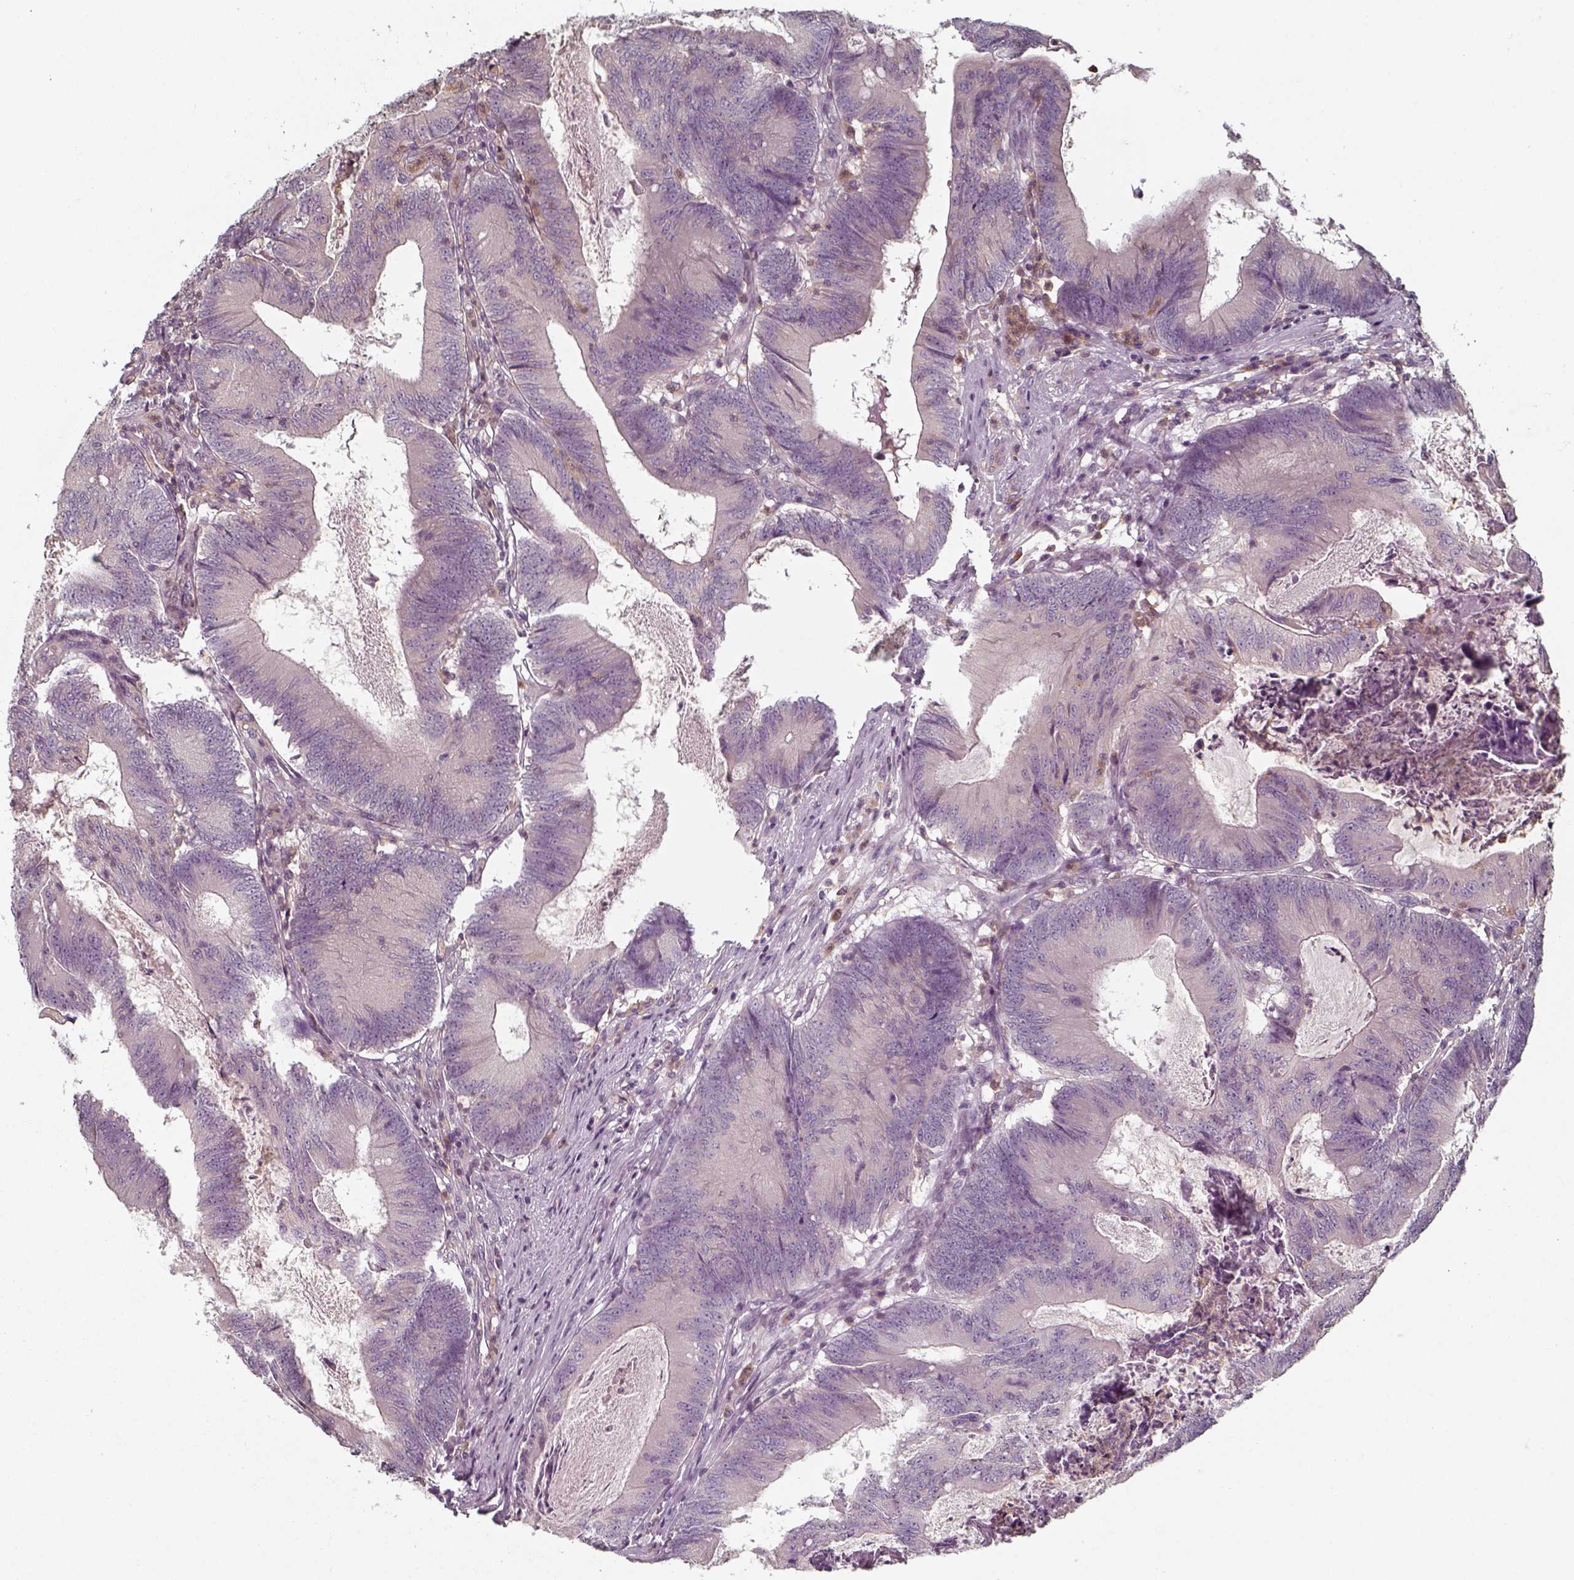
{"staining": {"intensity": "negative", "quantity": "none", "location": "none"}, "tissue": "colorectal cancer", "cell_type": "Tumor cells", "image_type": "cancer", "snomed": [{"axis": "morphology", "description": "Adenocarcinoma, NOS"}, {"axis": "topography", "description": "Colon"}], "caption": "Tumor cells are negative for protein expression in human colorectal cancer (adenocarcinoma).", "gene": "UNC13D", "patient": {"sex": "female", "age": 70}}